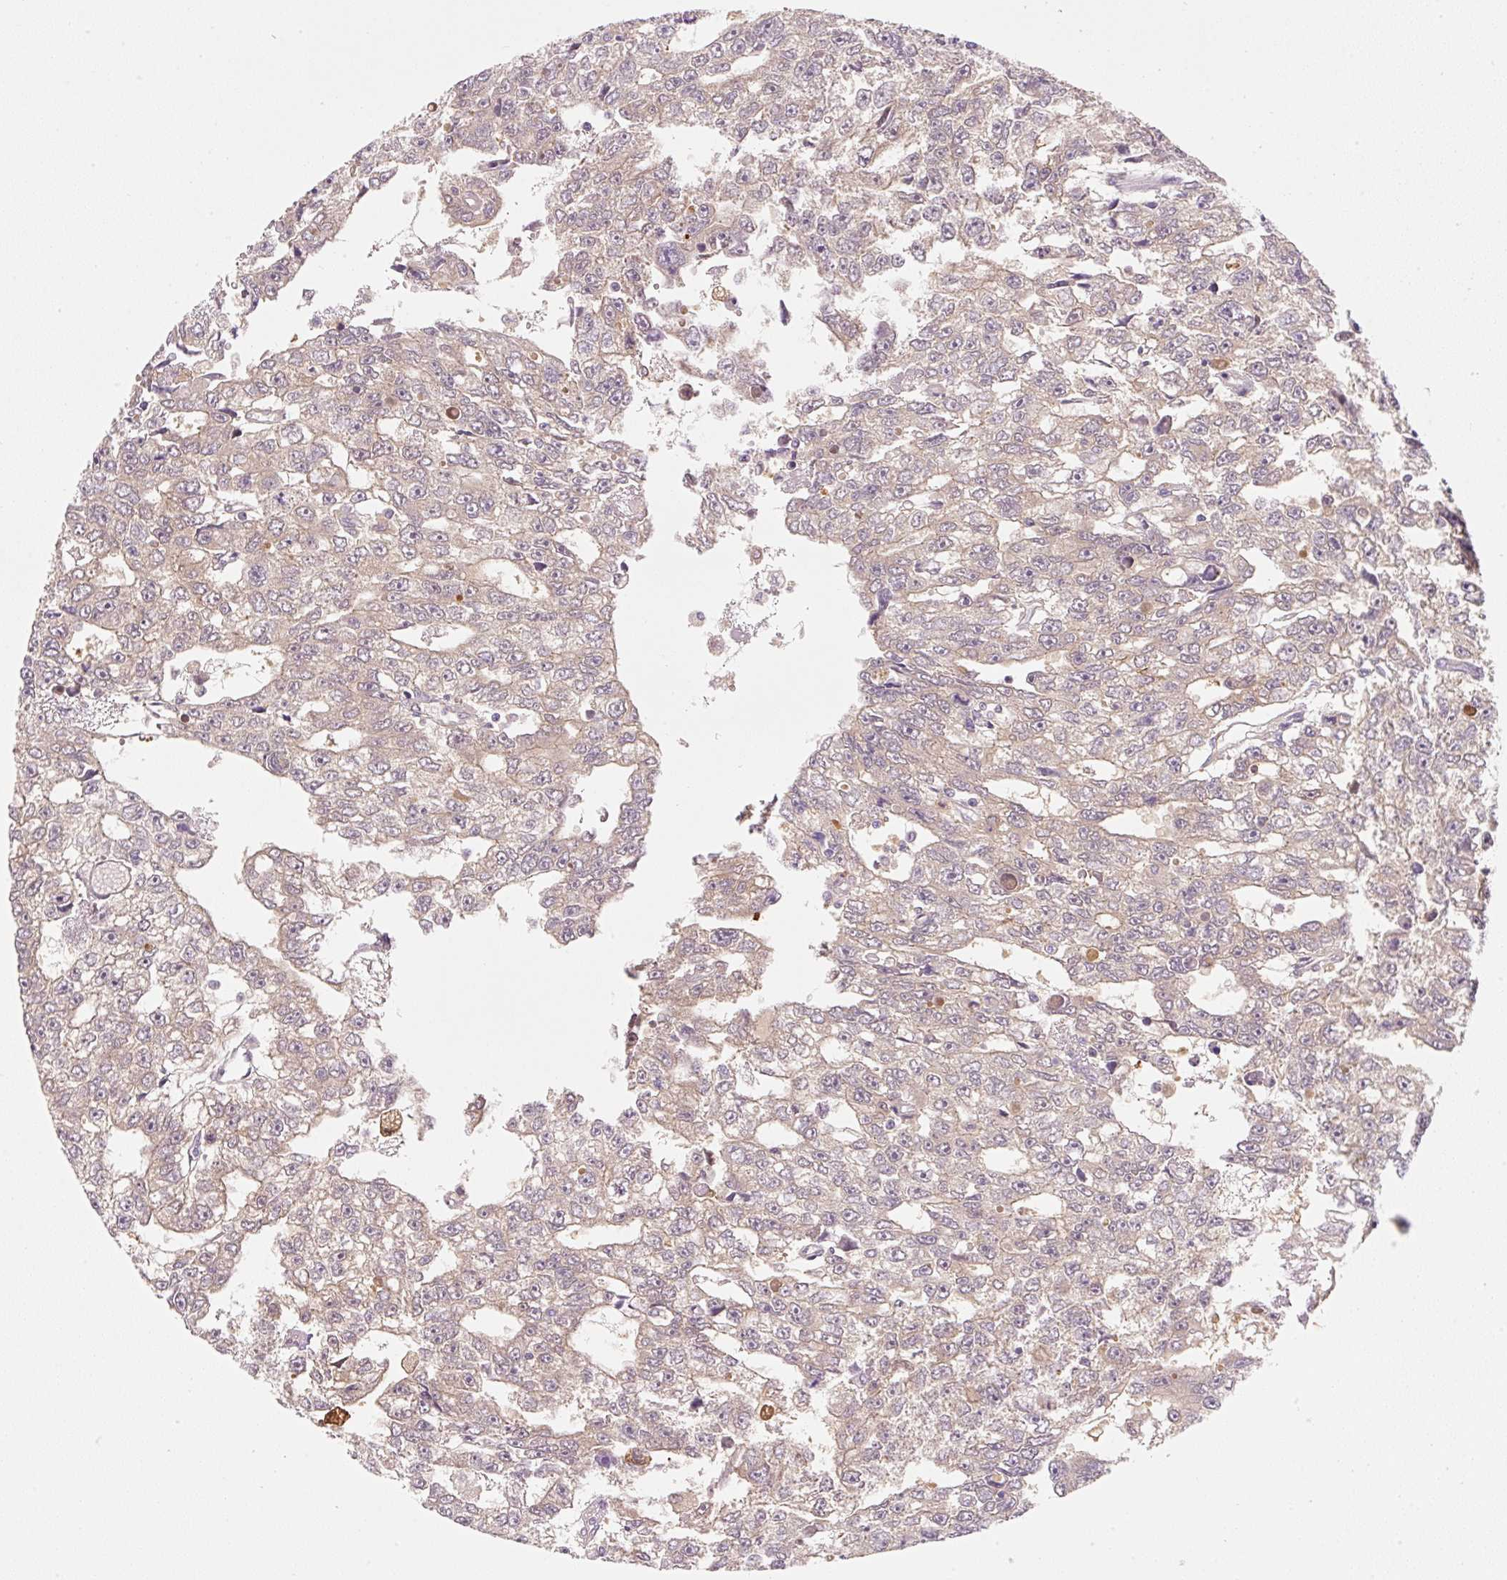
{"staining": {"intensity": "weak", "quantity": ">75%", "location": "cytoplasmic/membranous"}, "tissue": "testis cancer", "cell_type": "Tumor cells", "image_type": "cancer", "snomed": [{"axis": "morphology", "description": "Carcinoma, Embryonal, NOS"}, {"axis": "topography", "description": "Testis"}], "caption": "Immunohistochemical staining of testis embryonal carcinoma exhibits low levels of weak cytoplasmic/membranous protein staining in about >75% of tumor cells.", "gene": "FABP5", "patient": {"sex": "male", "age": 20}}